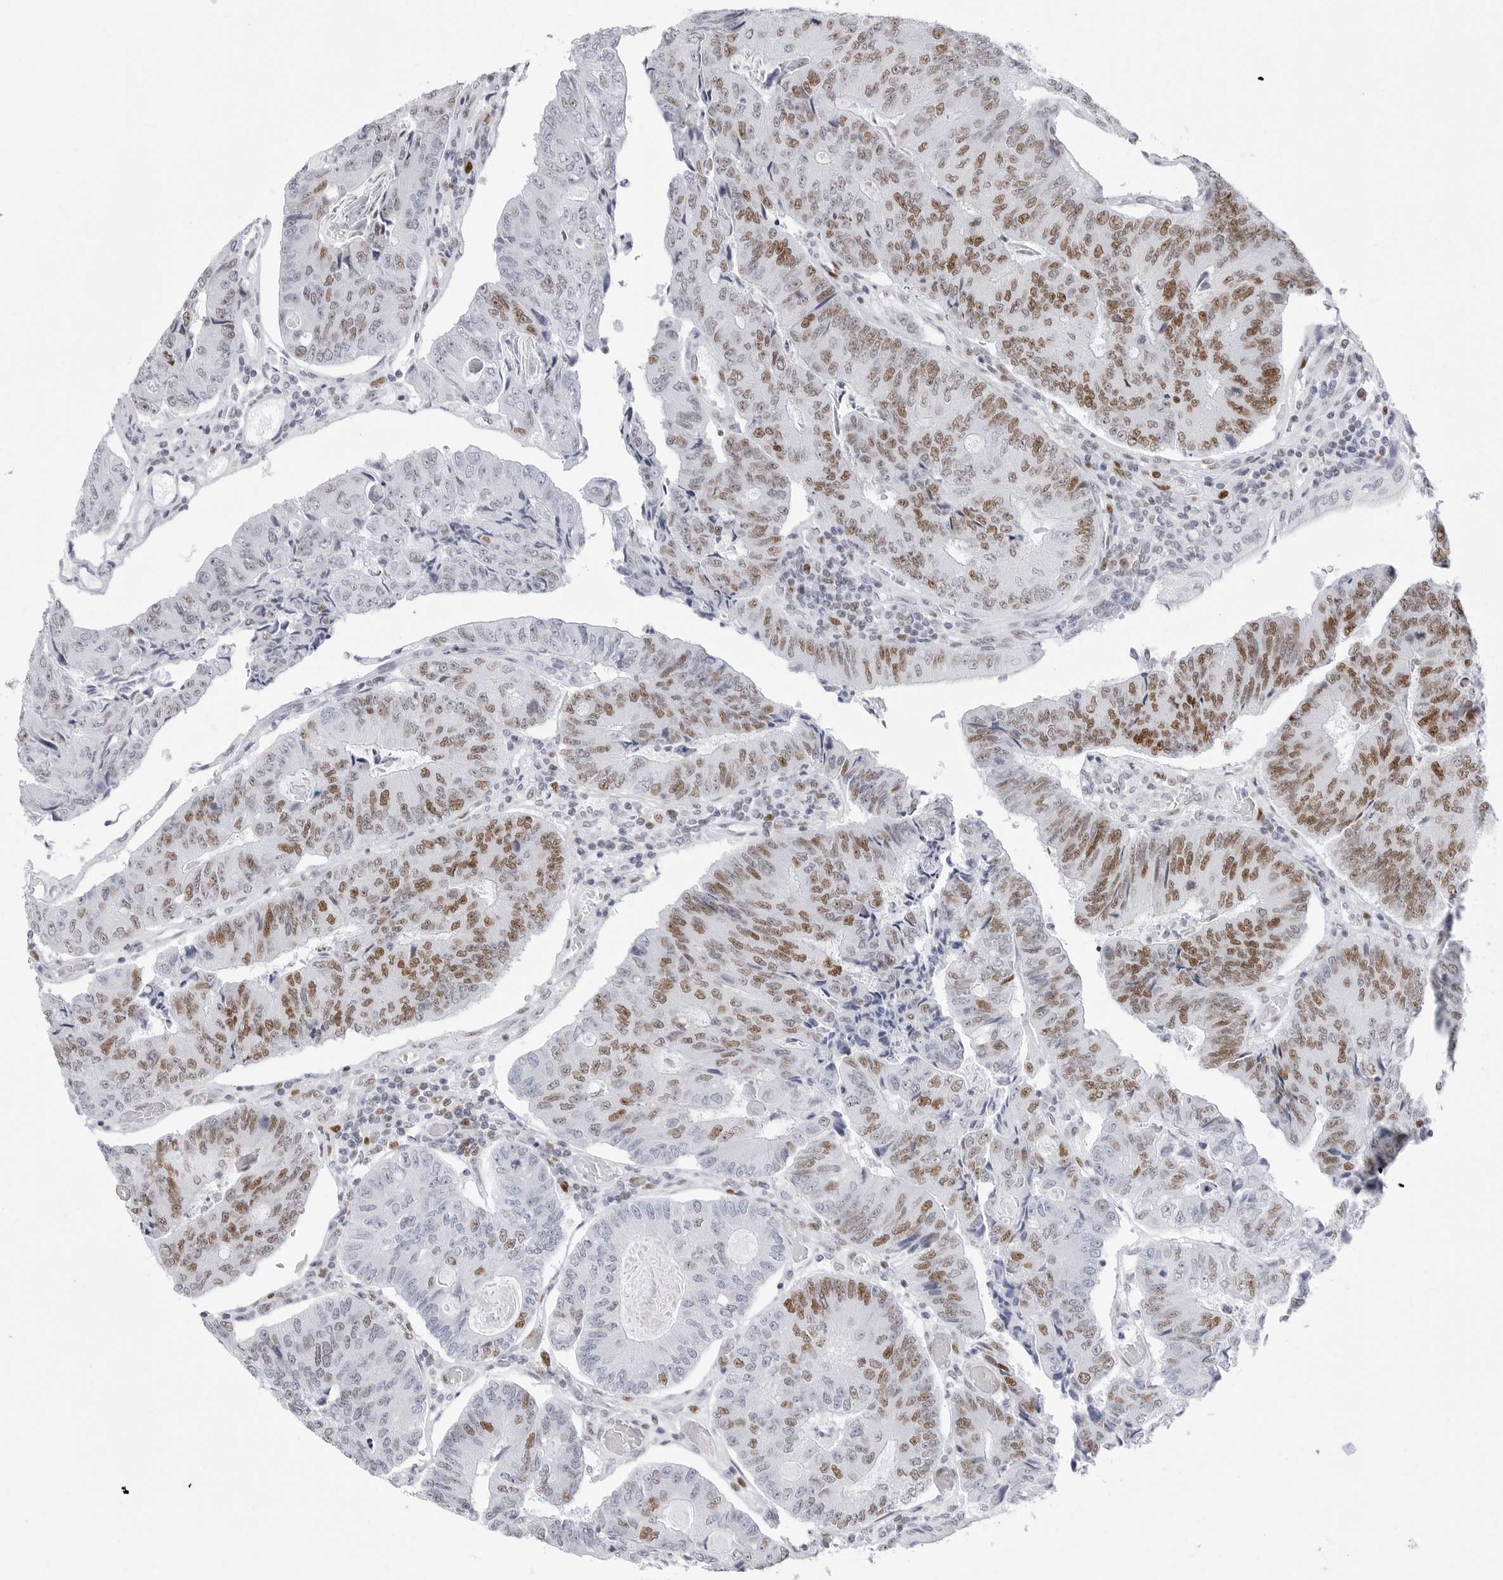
{"staining": {"intensity": "moderate", "quantity": "25%-75%", "location": "nuclear"}, "tissue": "colorectal cancer", "cell_type": "Tumor cells", "image_type": "cancer", "snomed": [{"axis": "morphology", "description": "Adenocarcinoma, NOS"}, {"axis": "topography", "description": "Colon"}], "caption": "Colorectal cancer (adenocarcinoma) stained with immunohistochemistry (IHC) reveals moderate nuclear expression in about 25%-75% of tumor cells. The protein of interest is shown in brown color, while the nuclei are stained blue.", "gene": "NASP", "patient": {"sex": "female", "age": 67}}